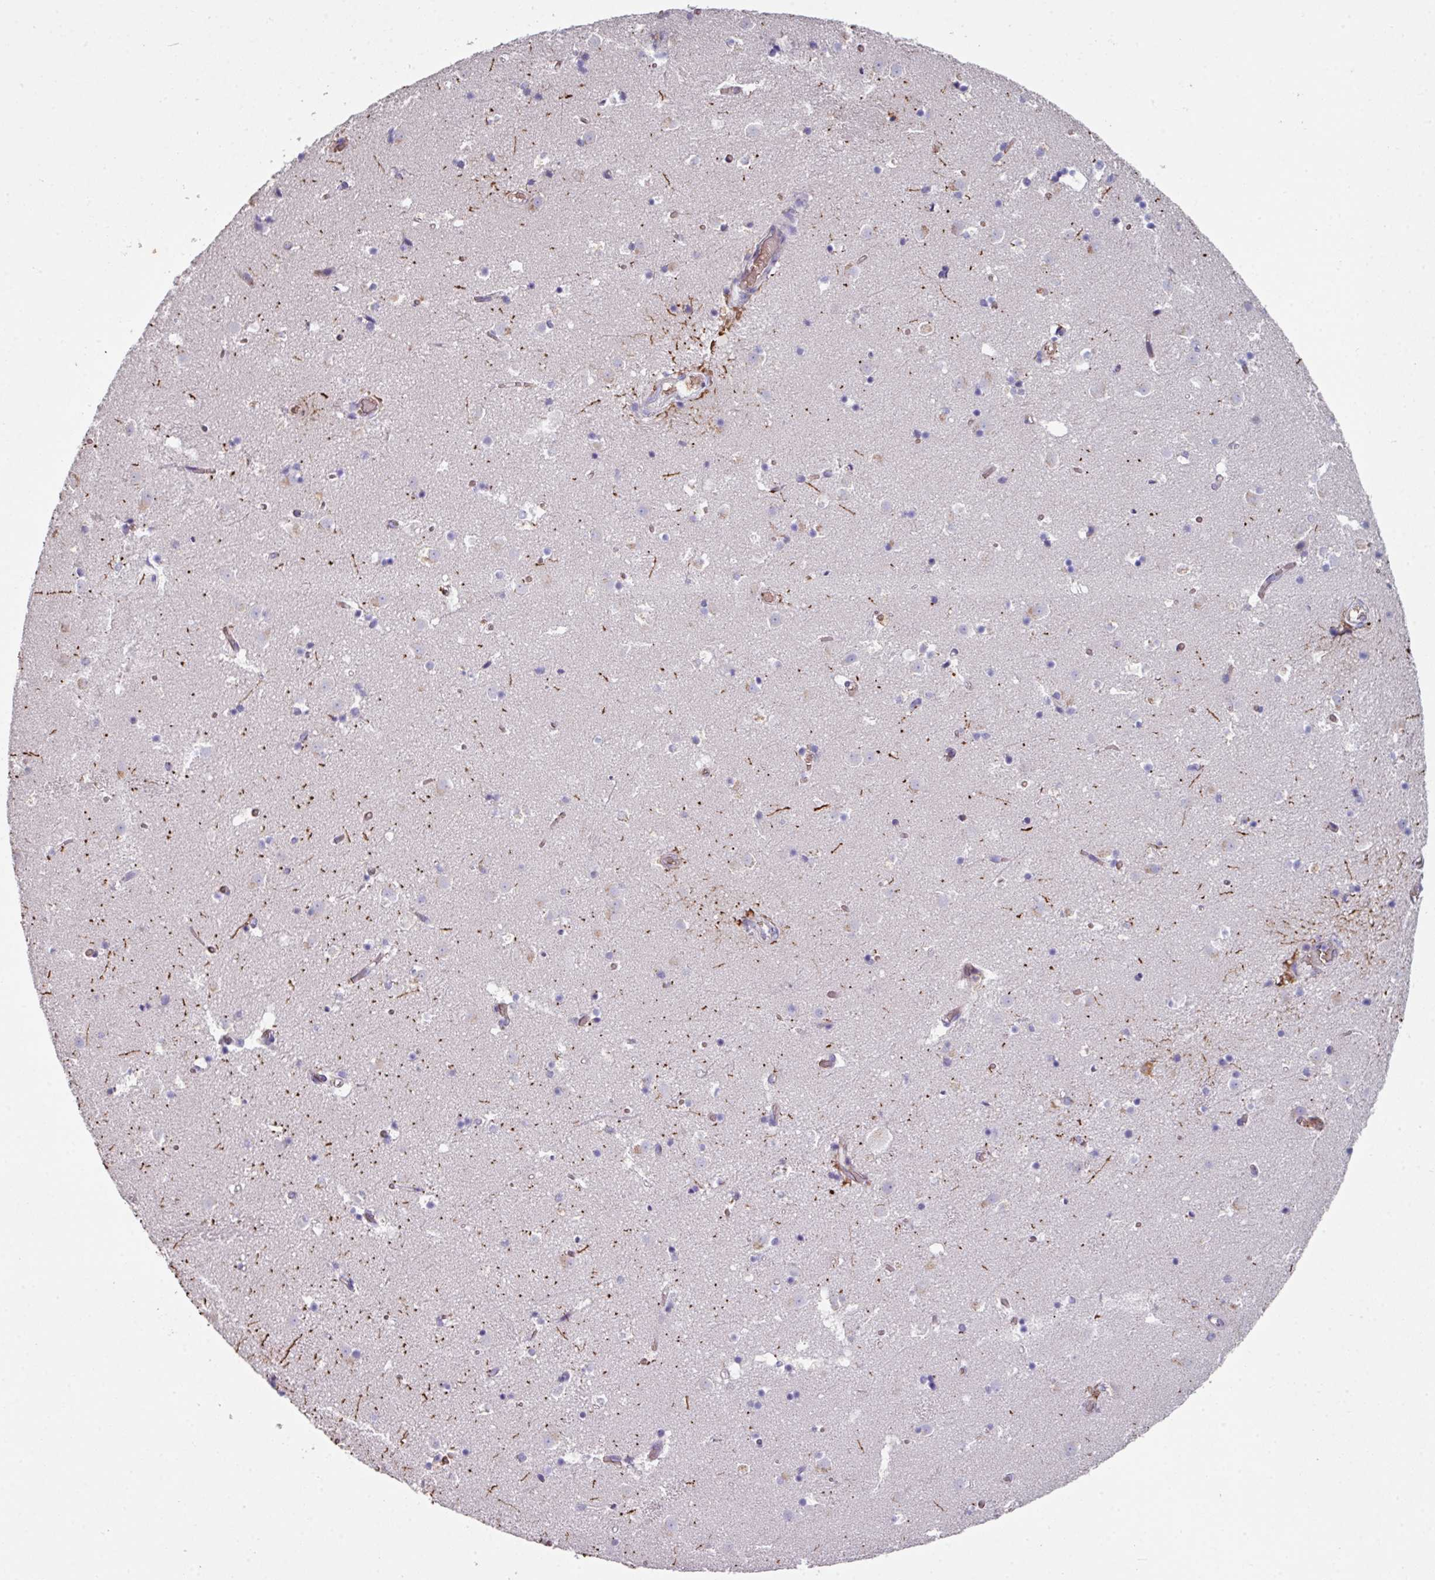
{"staining": {"intensity": "negative", "quantity": "none", "location": "none"}, "tissue": "caudate", "cell_type": "Glial cells", "image_type": "normal", "snomed": [{"axis": "morphology", "description": "Normal tissue, NOS"}, {"axis": "topography", "description": "Lateral ventricle wall"}], "caption": "The image shows no significant positivity in glial cells of caudate.", "gene": "ANO9", "patient": {"sex": "male", "age": 25}}